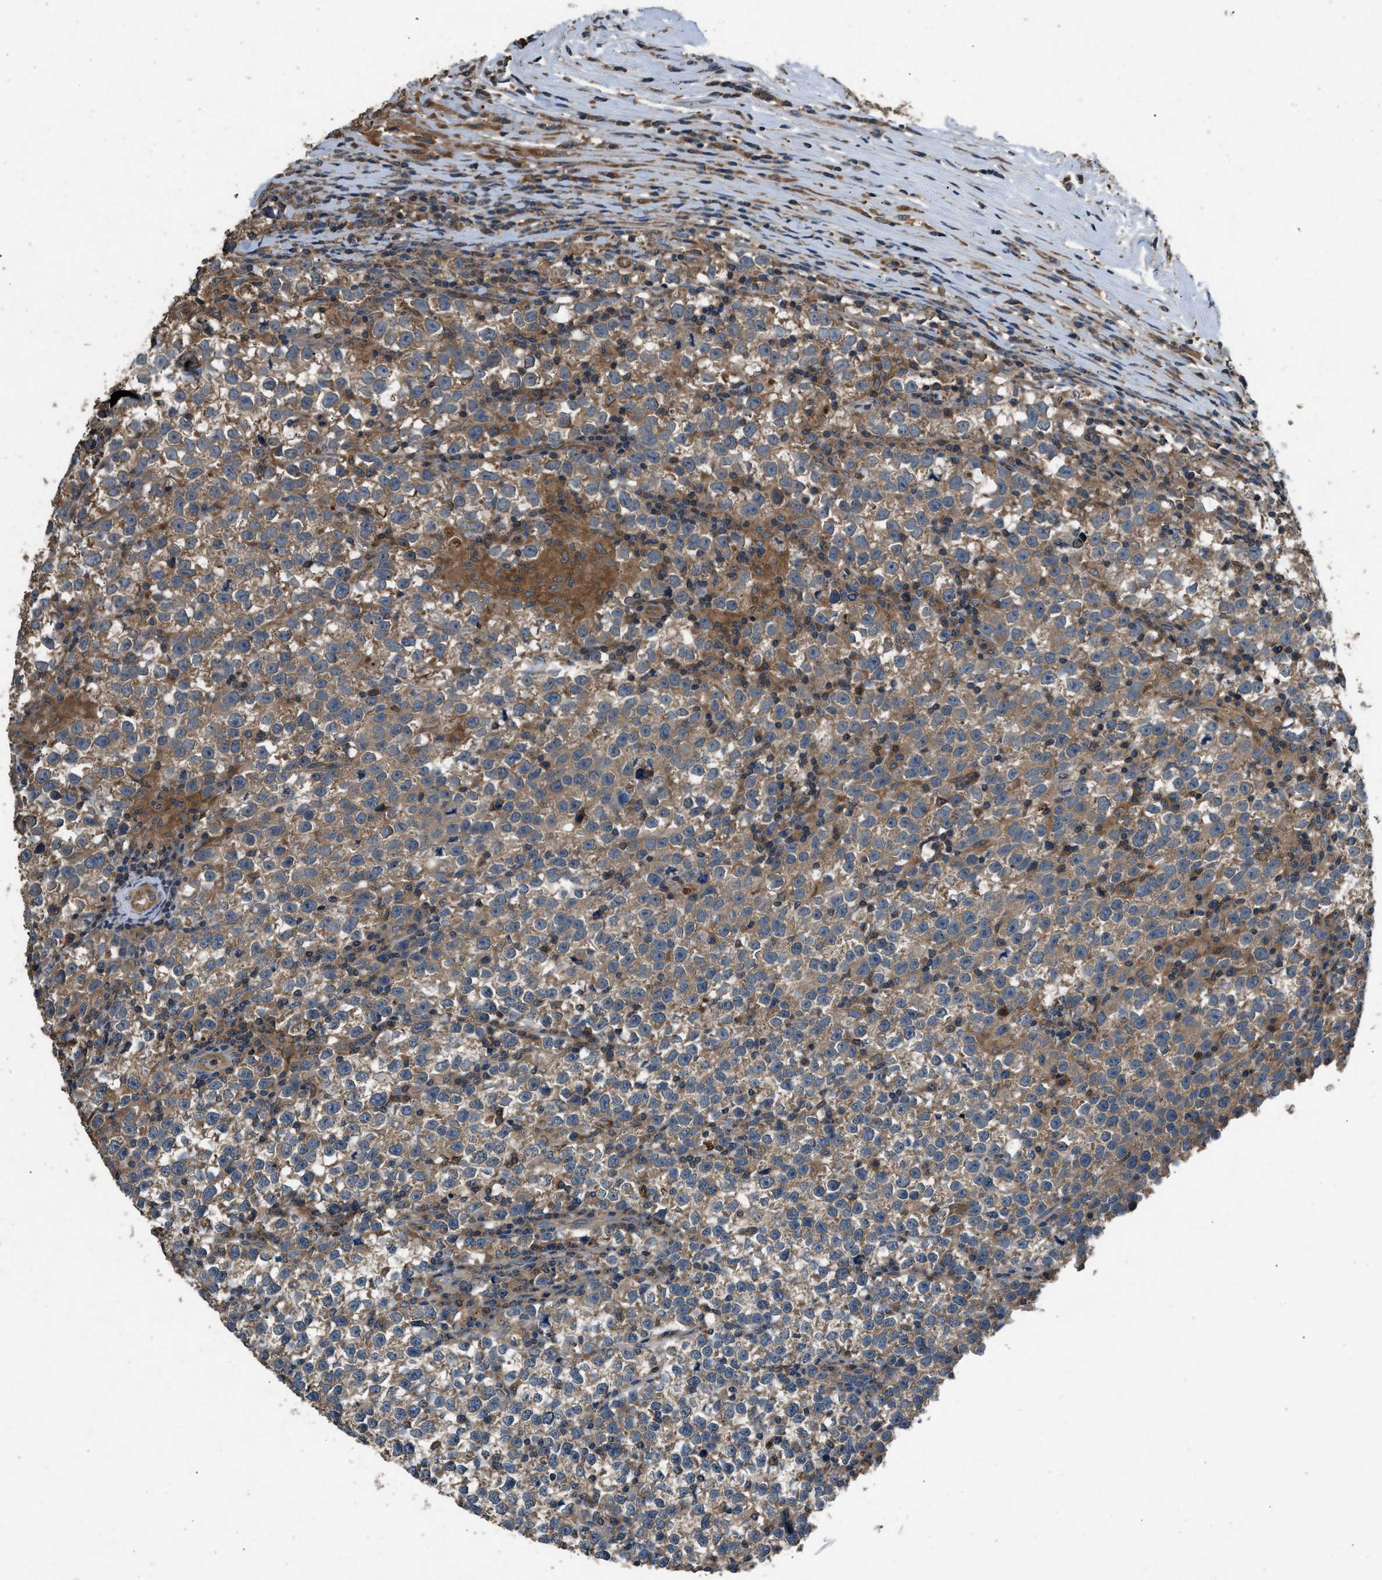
{"staining": {"intensity": "moderate", "quantity": ">75%", "location": "cytoplasmic/membranous"}, "tissue": "testis cancer", "cell_type": "Tumor cells", "image_type": "cancer", "snomed": [{"axis": "morphology", "description": "Normal tissue, NOS"}, {"axis": "morphology", "description": "Seminoma, NOS"}, {"axis": "topography", "description": "Testis"}], "caption": "The histopathology image exhibits staining of testis cancer (seminoma), revealing moderate cytoplasmic/membranous protein expression (brown color) within tumor cells.", "gene": "PPID", "patient": {"sex": "male", "age": 43}}